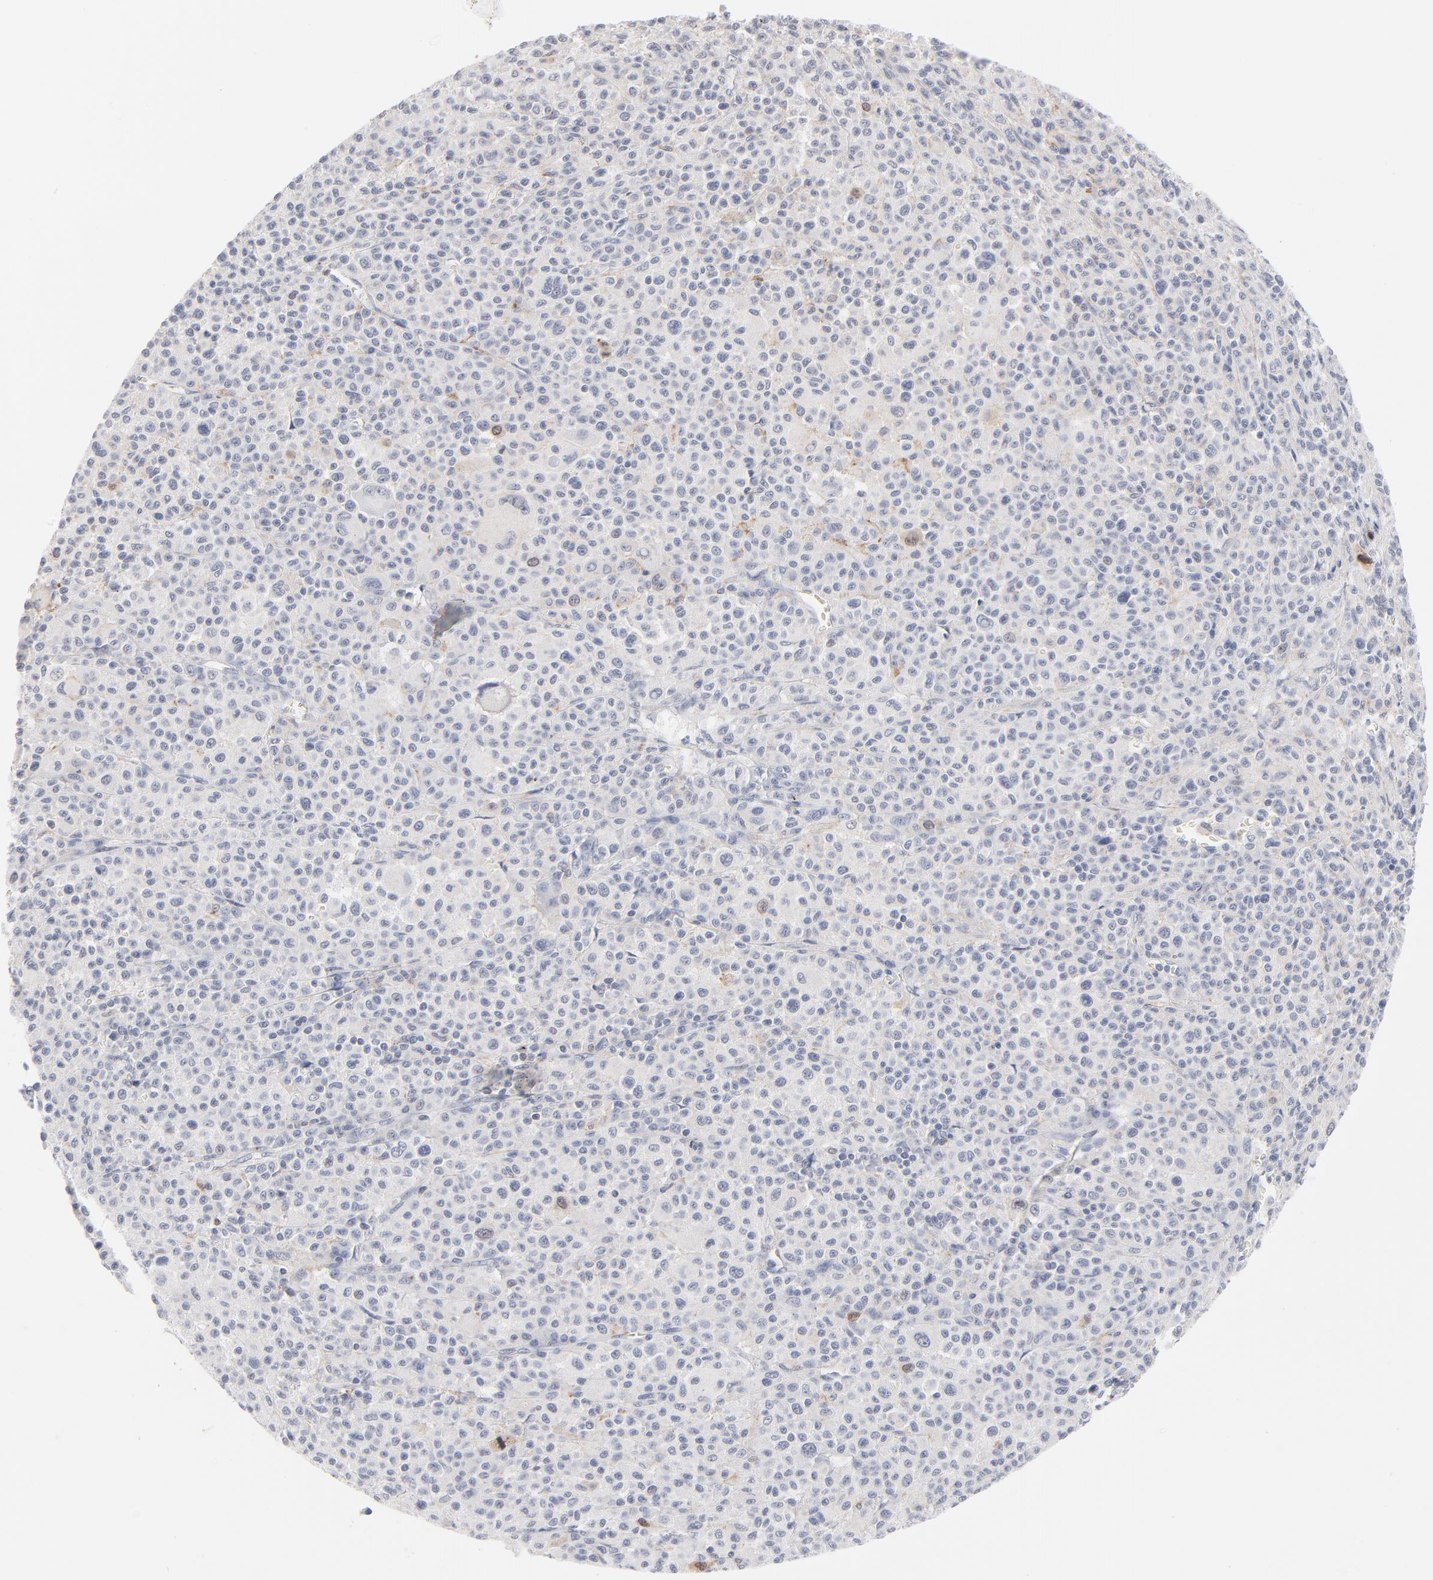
{"staining": {"intensity": "moderate", "quantity": "<25%", "location": "nuclear"}, "tissue": "melanoma", "cell_type": "Tumor cells", "image_type": "cancer", "snomed": [{"axis": "morphology", "description": "Malignant melanoma, Metastatic site"}, {"axis": "topography", "description": "Skin"}], "caption": "There is low levels of moderate nuclear staining in tumor cells of malignant melanoma (metastatic site), as demonstrated by immunohistochemical staining (brown color).", "gene": "AURKA", "patient": {"sex": "female", "age": 74}}